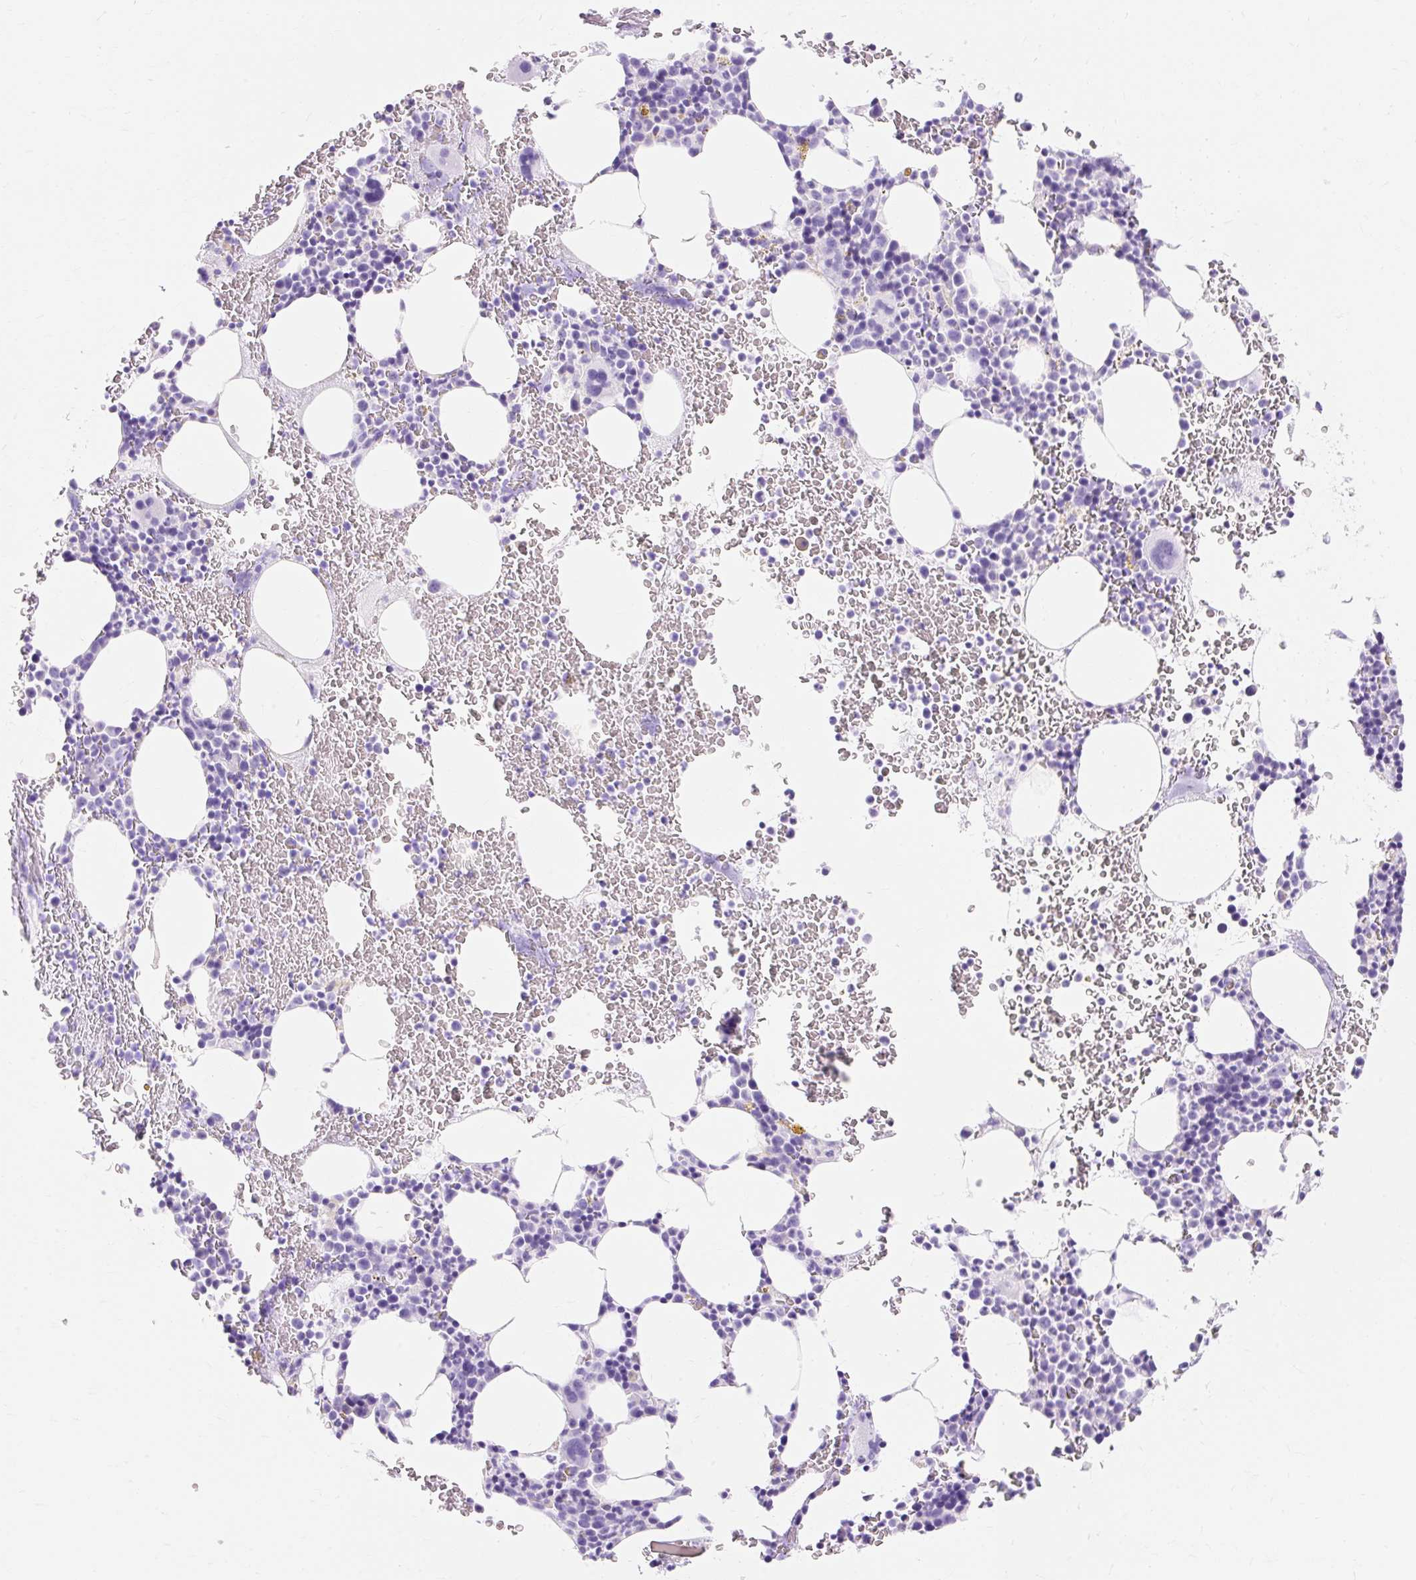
{"staining": {"intensity": "negative", "quantity": "none", "location": "none"}, "tissue": "bone marrow", "cell_type": "Hematopoietic cells", "image_type": "normal", "snomed": [{"axis": "morphology", "description": "Normal tissue, NOS"}, {"axis": "topography", "description": "Bone marrow"}], "caption": "This is an immunohistochemistry (IHC) photomicrograph of normal human bone marrow. There is no expression in hematopoietic cells.", "gene": "MBP", "patient": {"sex": "male", "age": 62}}